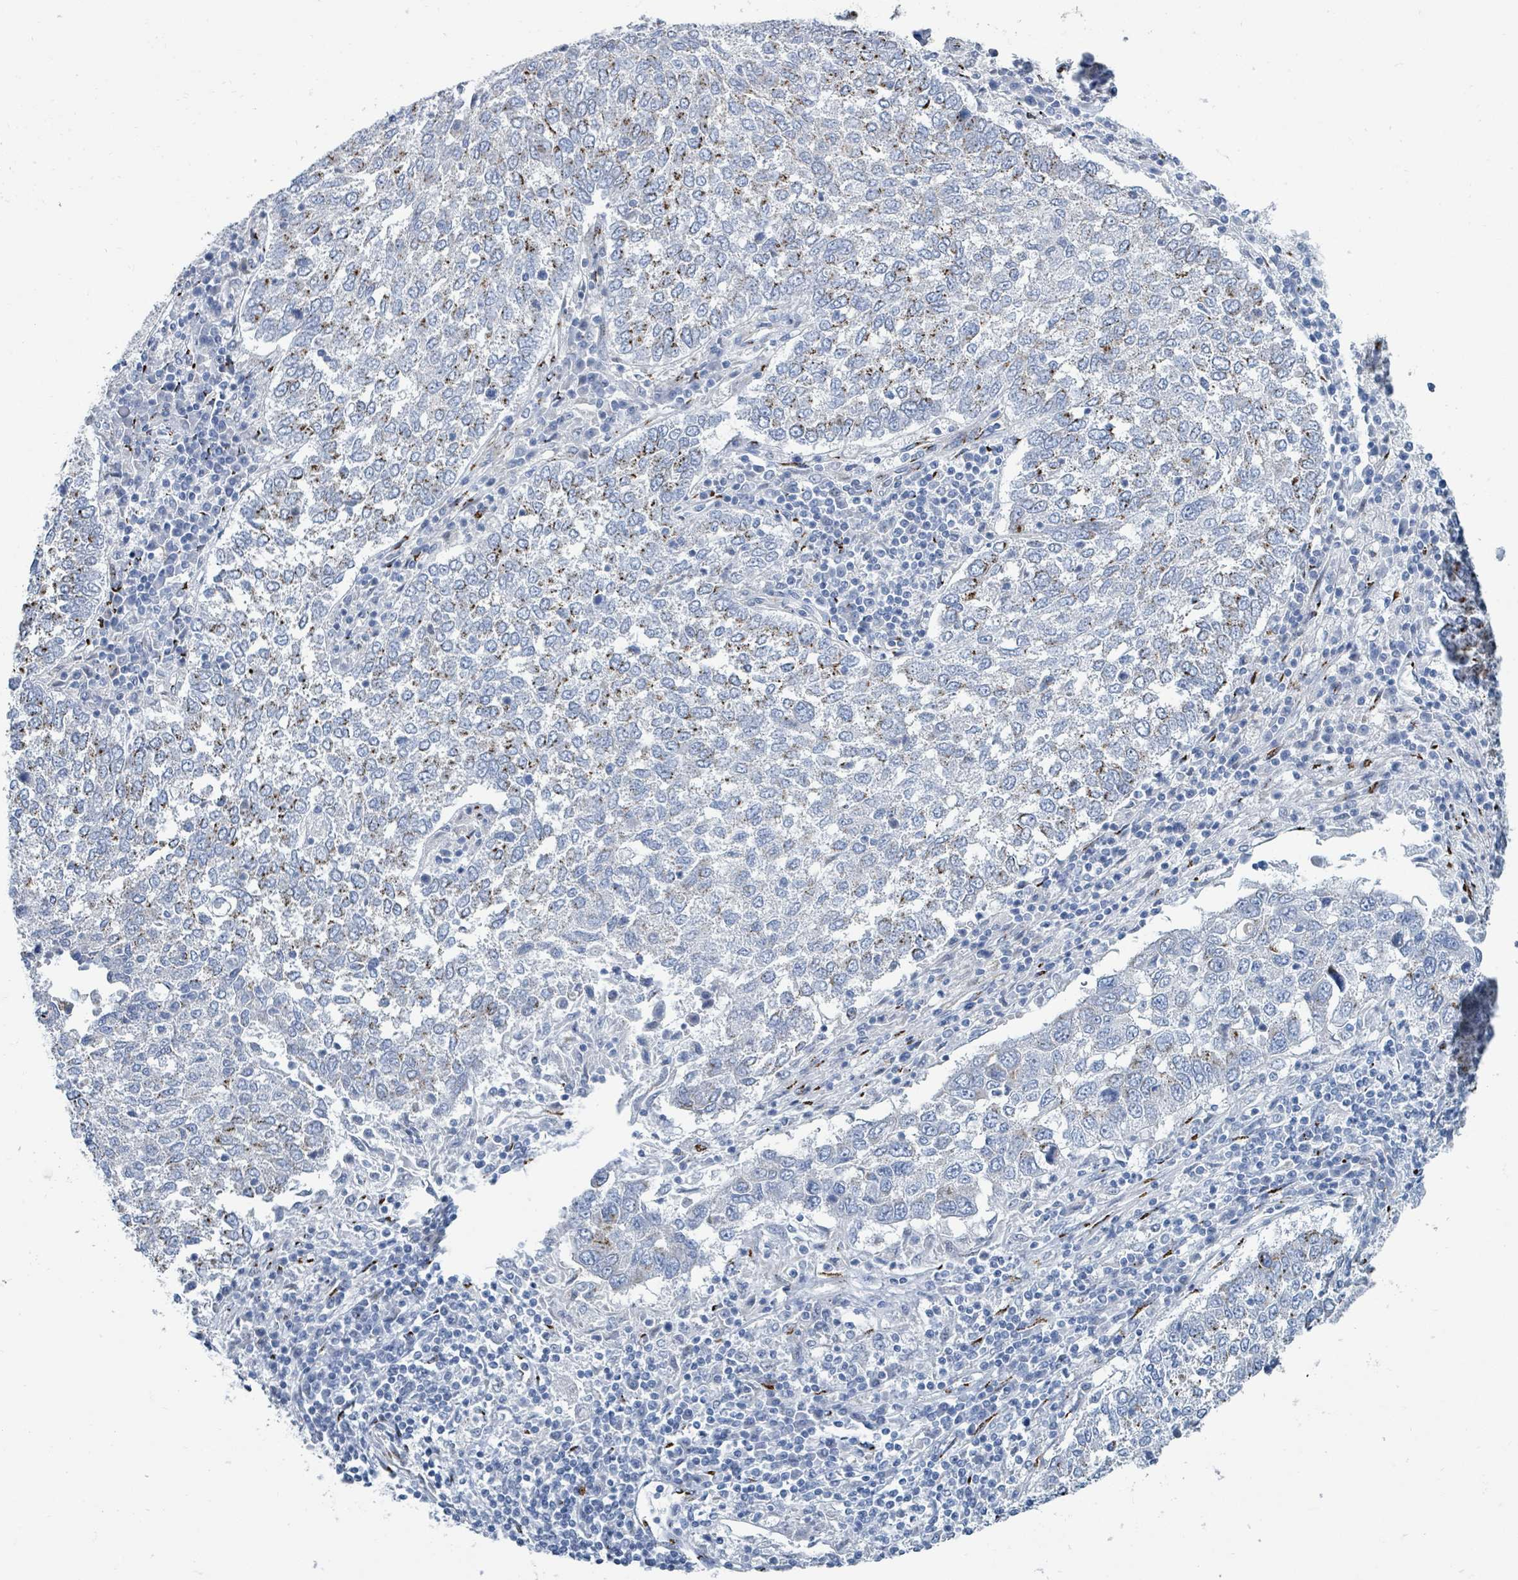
{"staining": {"intensity": "strong", "quantity": "25%-75%", "location": "cytoplasmic/membranous"}, "tissue": "lung cancer", "cell_type": "Tumor cells", "image_type": "cancer", "snomed": [{"axis": "morphology", "description": "Squamous cell carcinoma, NOS"}, {"axis": "topography", "description": "Lung"}], "caption": "This is an image of immunohistochemistry (IHC) staining of lung cancer, which shows strong expression in the cytoplasmic/membranous of tumor cells.", "gene": "DCAF5", "patient": {"sex": "male", "age": 73}}